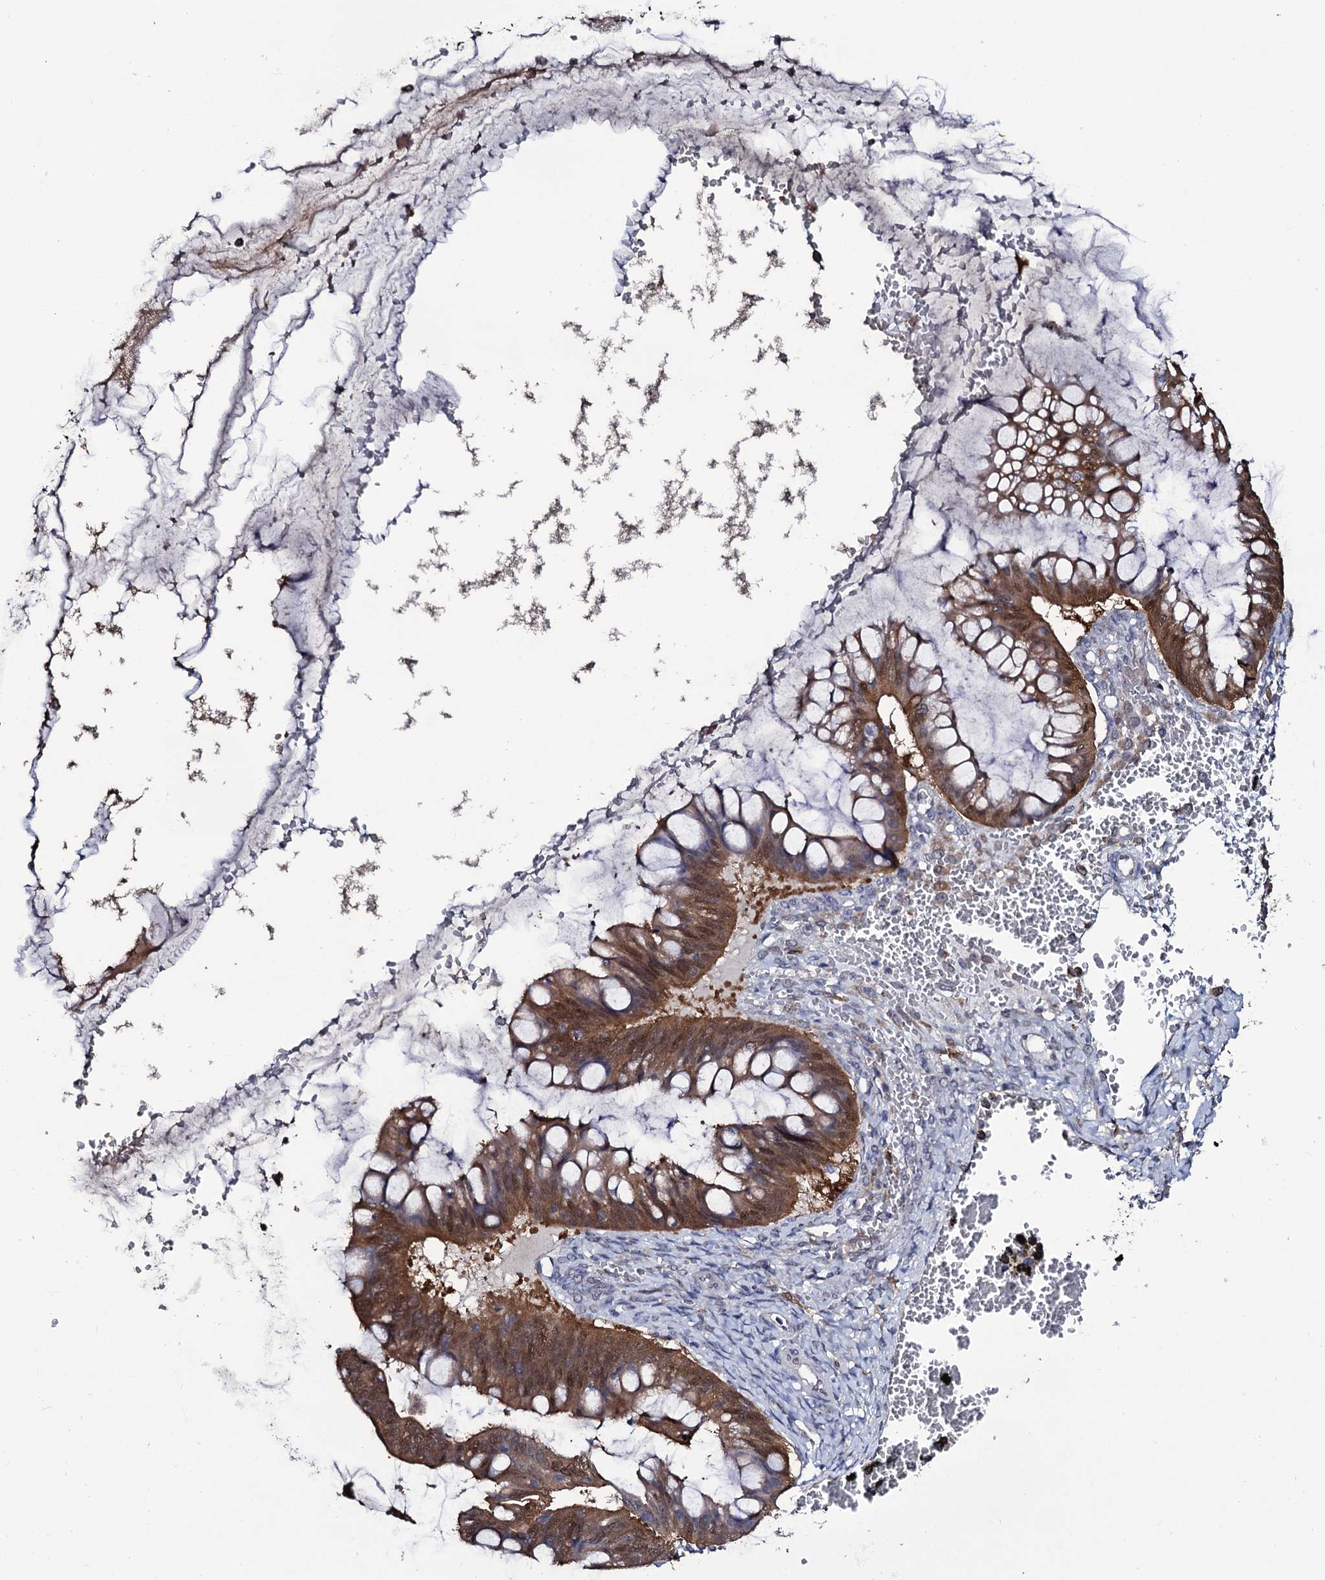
{"staining": {"intensity": "strong", "quantity": ">75%", "location": "cytoplasmic/membranous,nuclear"}, "tissue": "ovarian cancer", "cell_type": "Tumor cells", "image_type": "cancer", "snomed": [{"axis": "morphology", "description": "Cystadenocarcinoma, mucinous, NOS"}, {"axis": "topography", "description": "Ovary"}], "caption": "Ovarian cancer tissue reveals strong cytoplasmic/membranous and nuclear staining in about >75% of tumor cells, visualized by immunohistochemistry. Nuclei are stained in blue.", "gene": "CRYL1", "patient": {"sex": "female", "age": 73}}